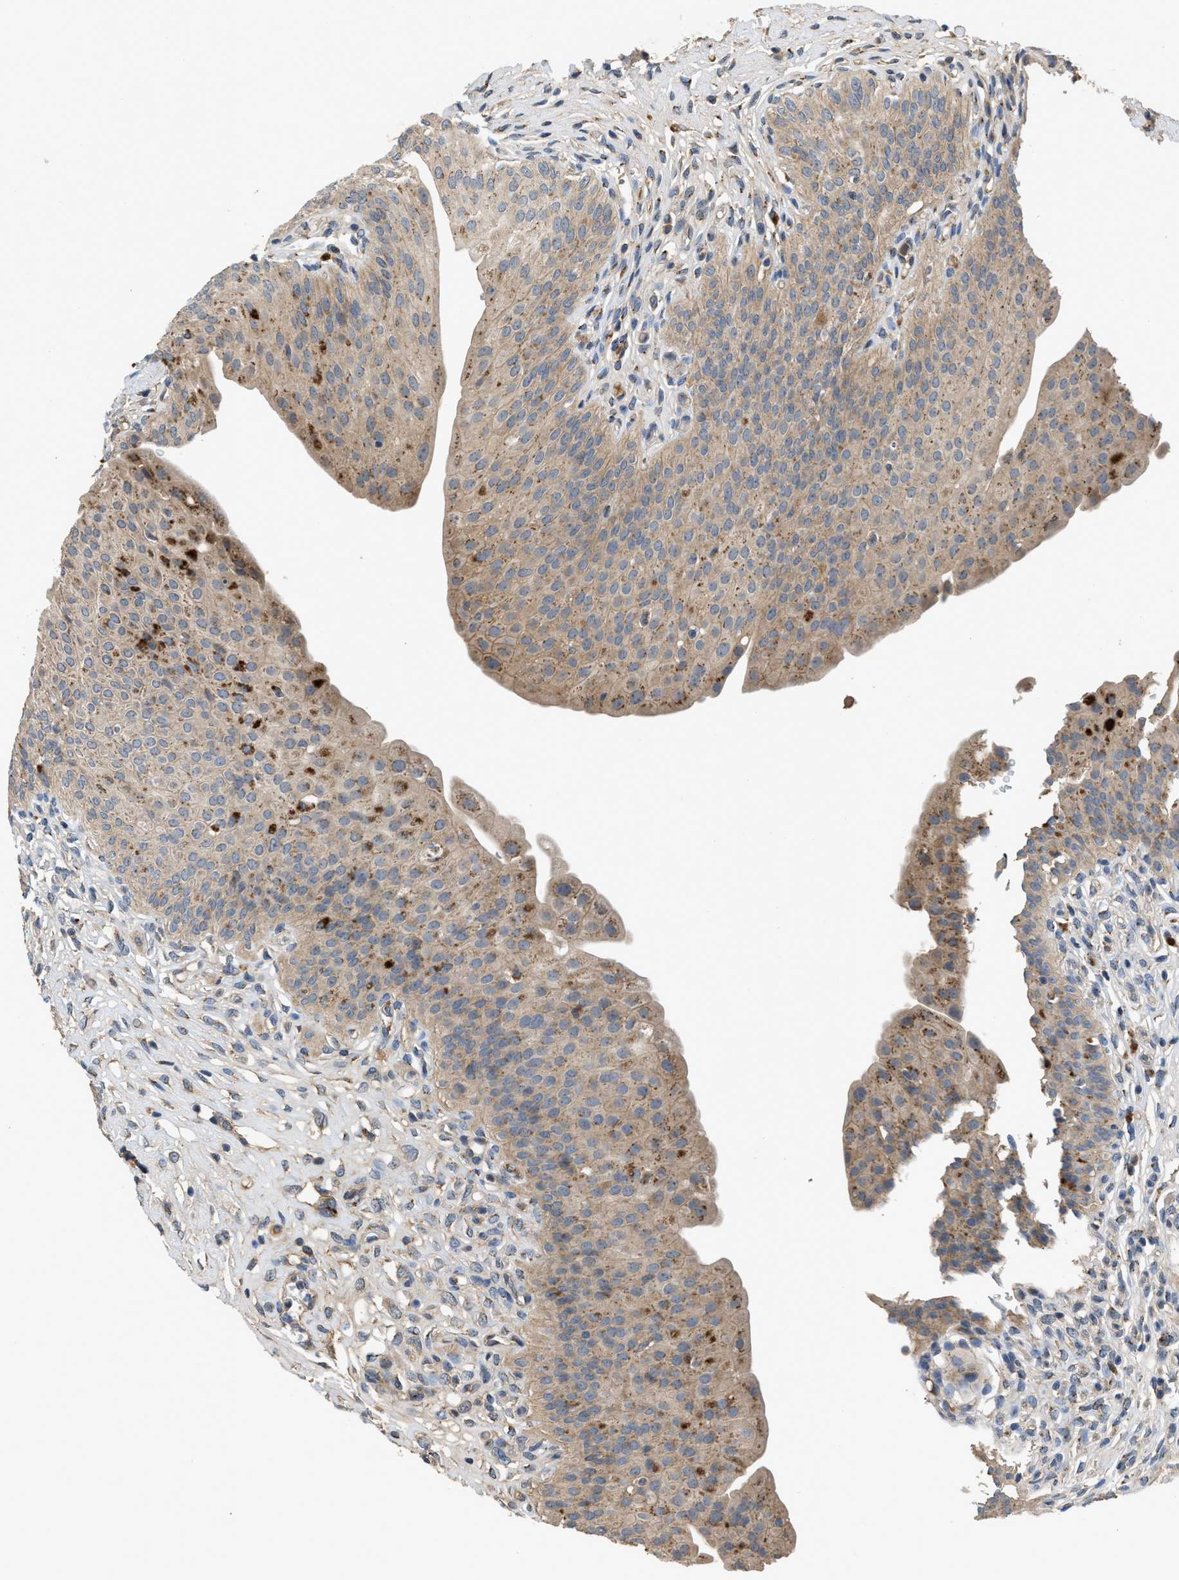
{"staining": {"intensity": "moderate", "quantity": ">75%", "location": "cytoplasmic/membranous"}, "tissue": "urinary bladder", "cell_type": "Urothelial cells", "image_type": "normal", "snomed": [{"axis": "morphology", "description": "Normal tissue, NOS"}, {"axis": "topography", "description": "Urinary bladder"}], "caption": "Benign urinary bladder exhibits moderate cytoplasmic/membranous expression in approximately >75% of urothelial cells (IHC, brightfield microscopy, high magnification)..", "gene": "SIK2", "patient": {"sex": "male", "age": 46}}